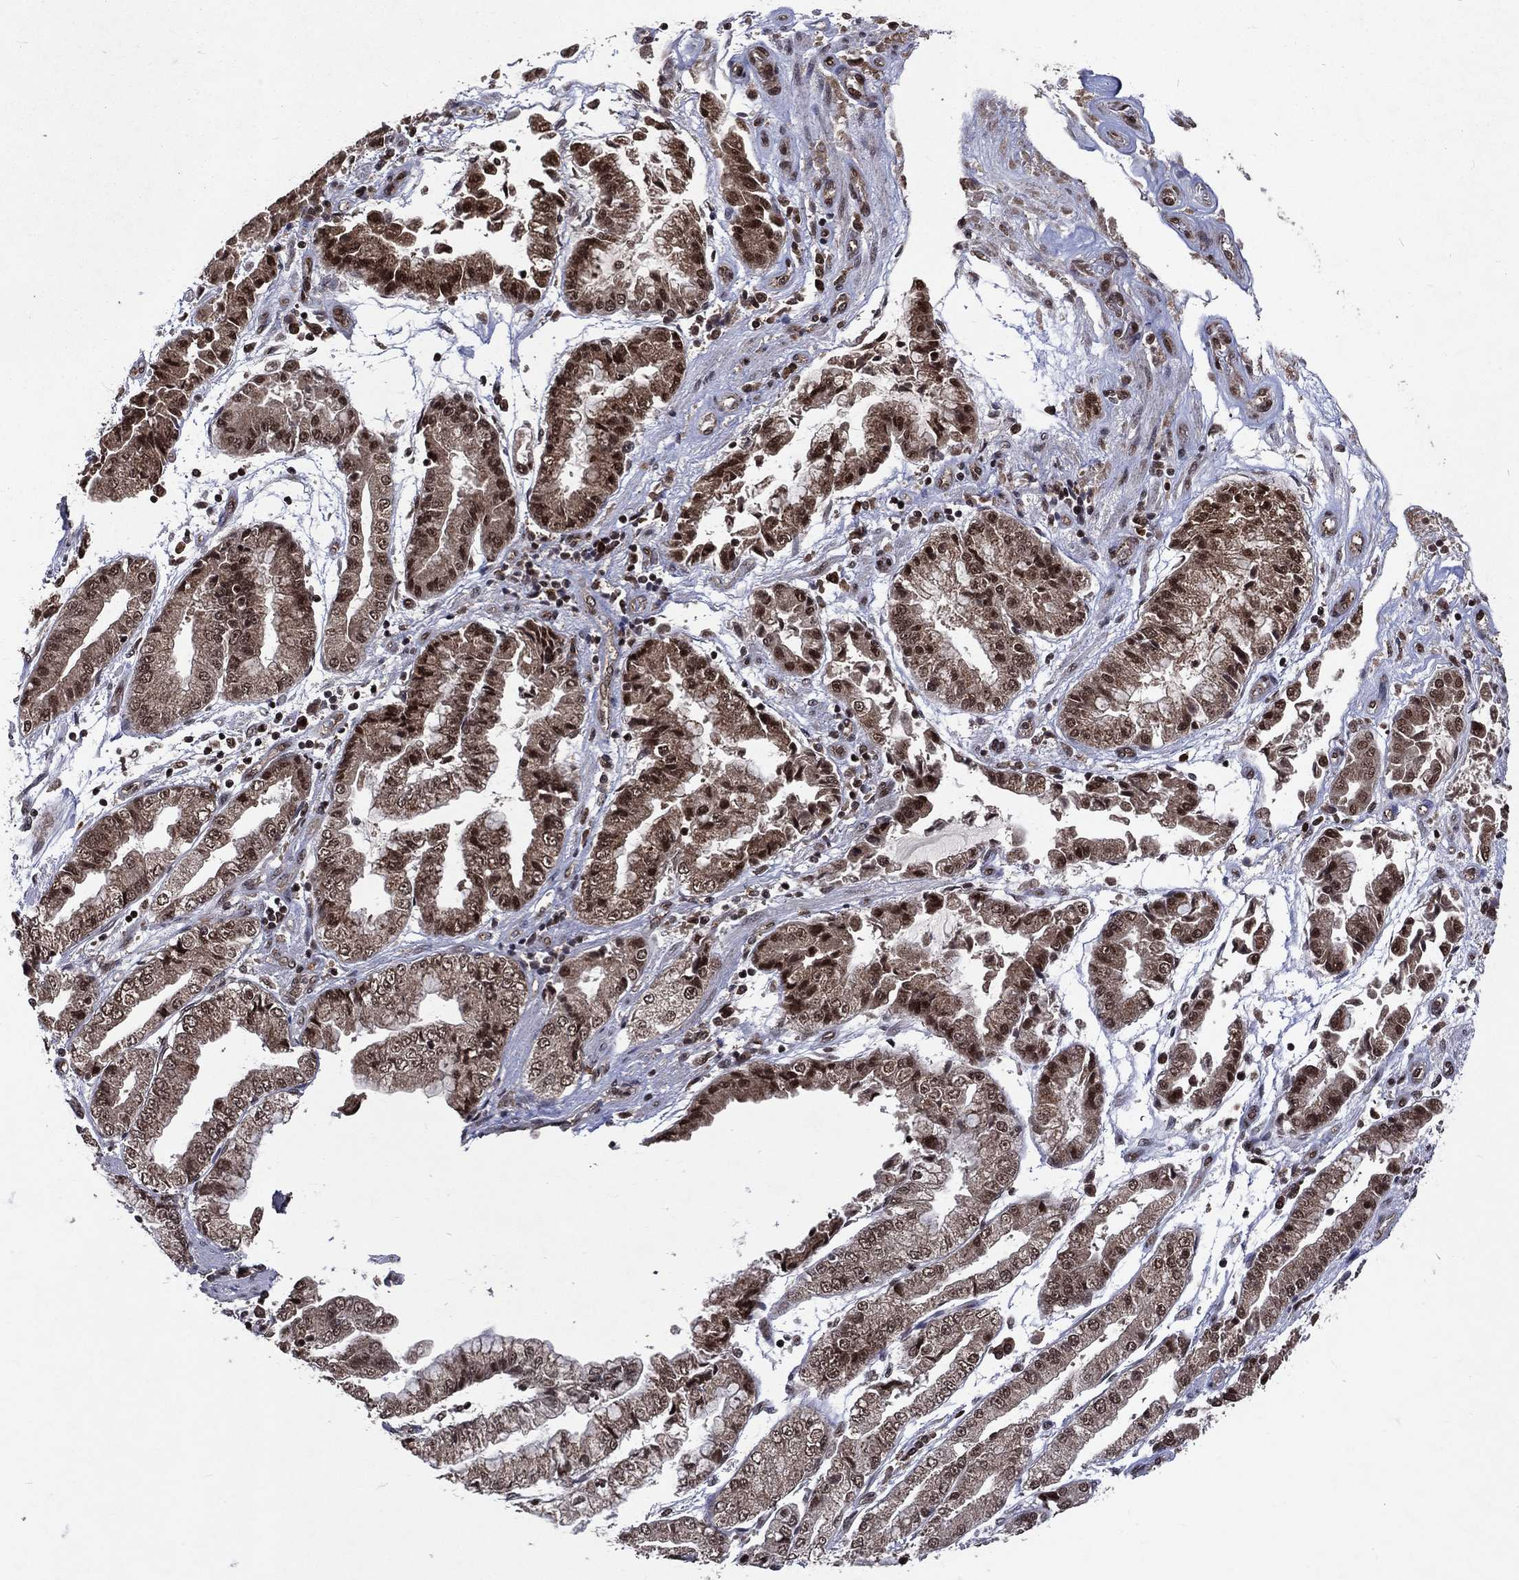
{"staining": {"intensity": "moderate", "quantity": "25%-75%", "location": "cytoplasmic/membranous,nuclear"}, "tissue": "stomach cancer", "cell_type": "Tumor cells", "image_type": "cancer", "snomed": [{"axis": "morphology", "description": "Adenocarcinoma, NOS"}, {"axis": "topography", "description": "Stomach, upper"}], "caption": "Protein staining of stomach cancer (adenocarcinoma) tissue demonstrates moderate cytoplasmic/membranous and nuclear expression in about 25%-75% of tumor cells.", "gene": "DMAP1", "patient": {"sex": "female", "age": 74}}